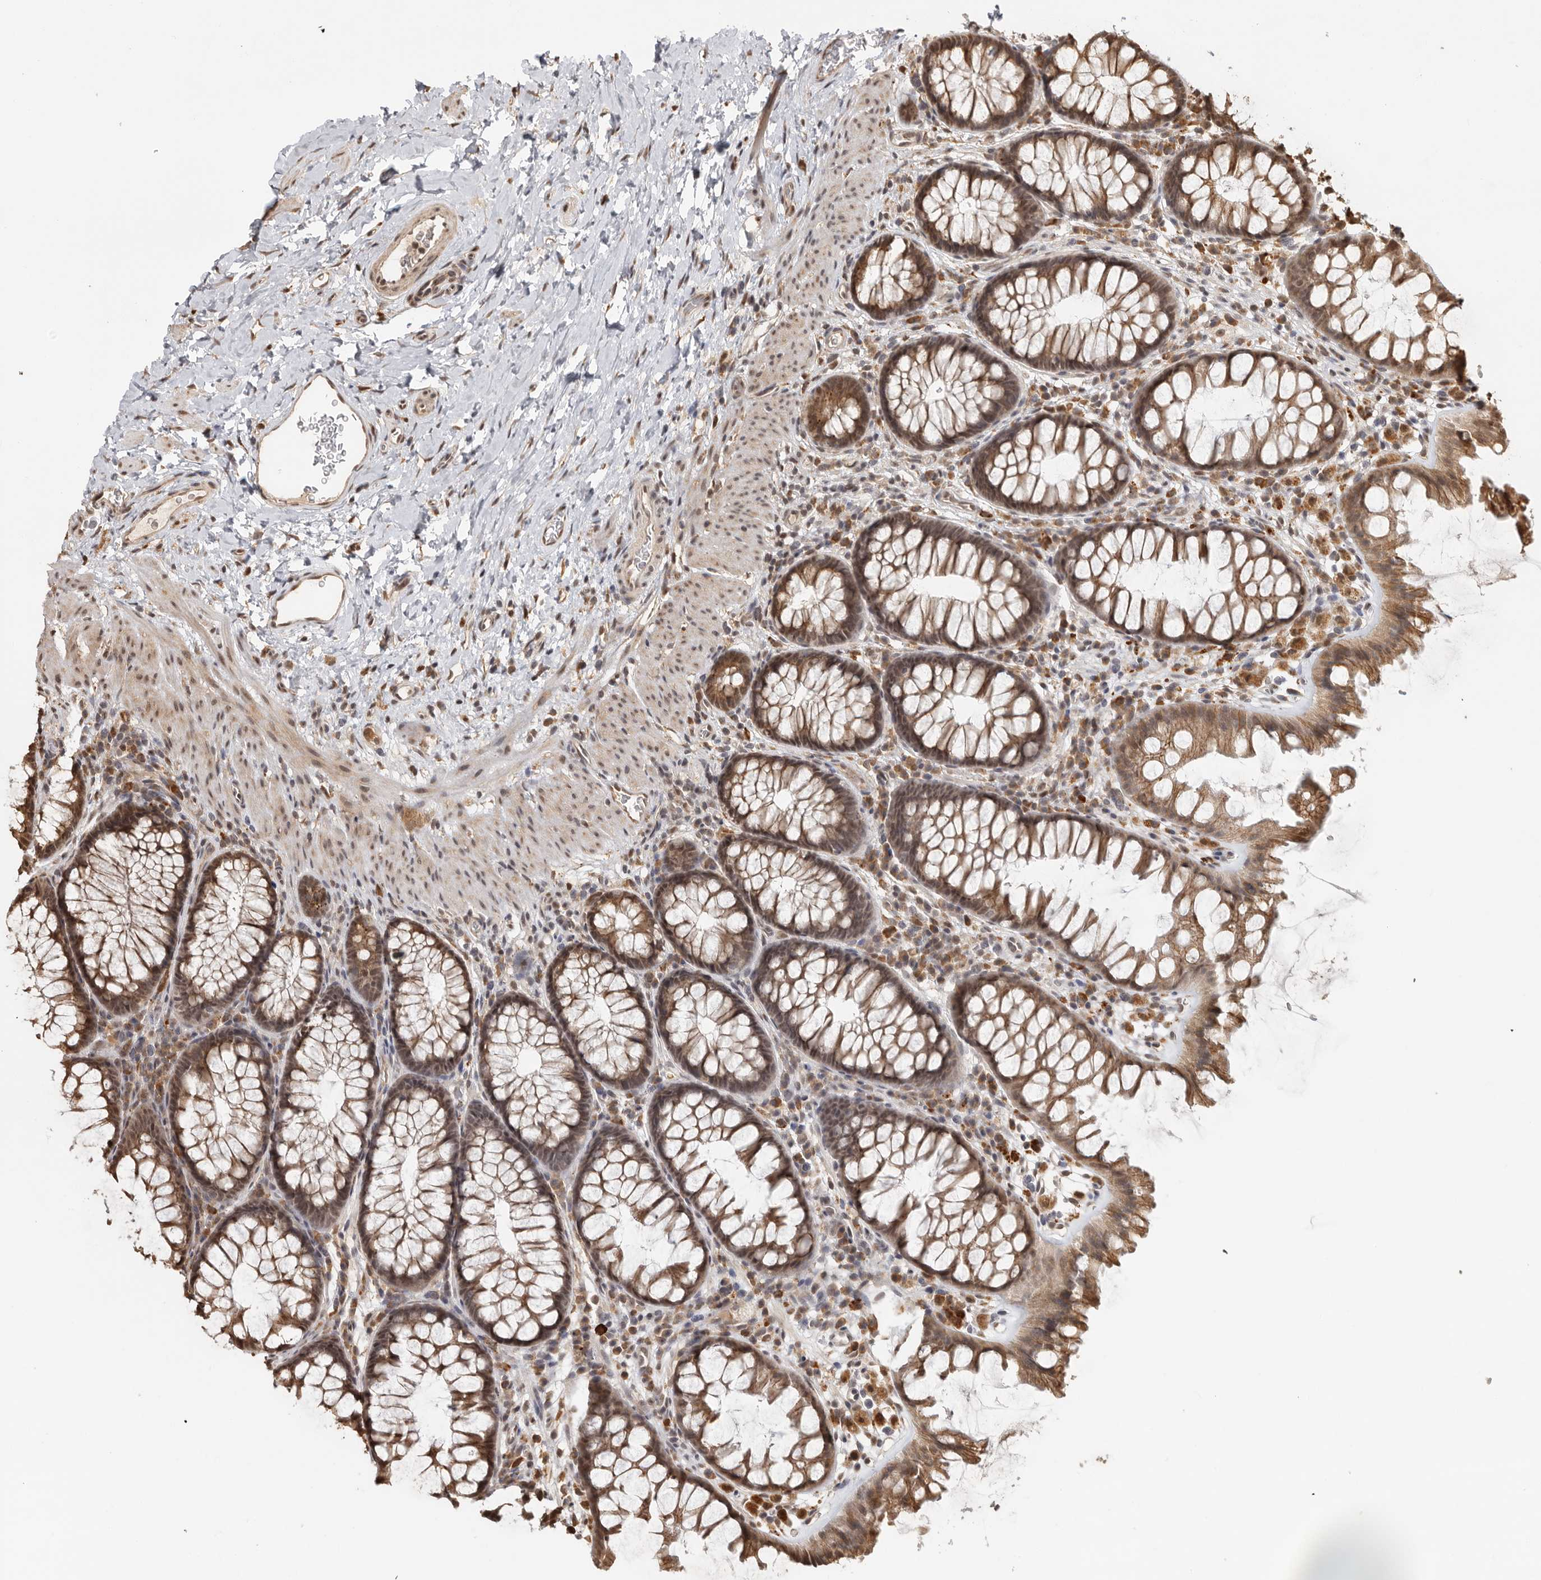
{"staining": {"intensity": "moderate", "quantity": ">75%", "location": "cytoplasmic/membranous,nuclear"}, "tissue": "colon", "cell_type": "Endothelial cells", "image_type": "normal", "snomed": [{"axis": "morphology", "description": "Normal tissue, NOS"}, {"axis": "topography", "description": "Colon"}], "caption": "Benign colon demonstrates moderate cytoplasmic/membranous,nuclear staining in about >75% of endothelial cells, visualized by immunohistochemistry.", "gene": "ZNF83", "patient": {"sex": "female", "age": 62}}